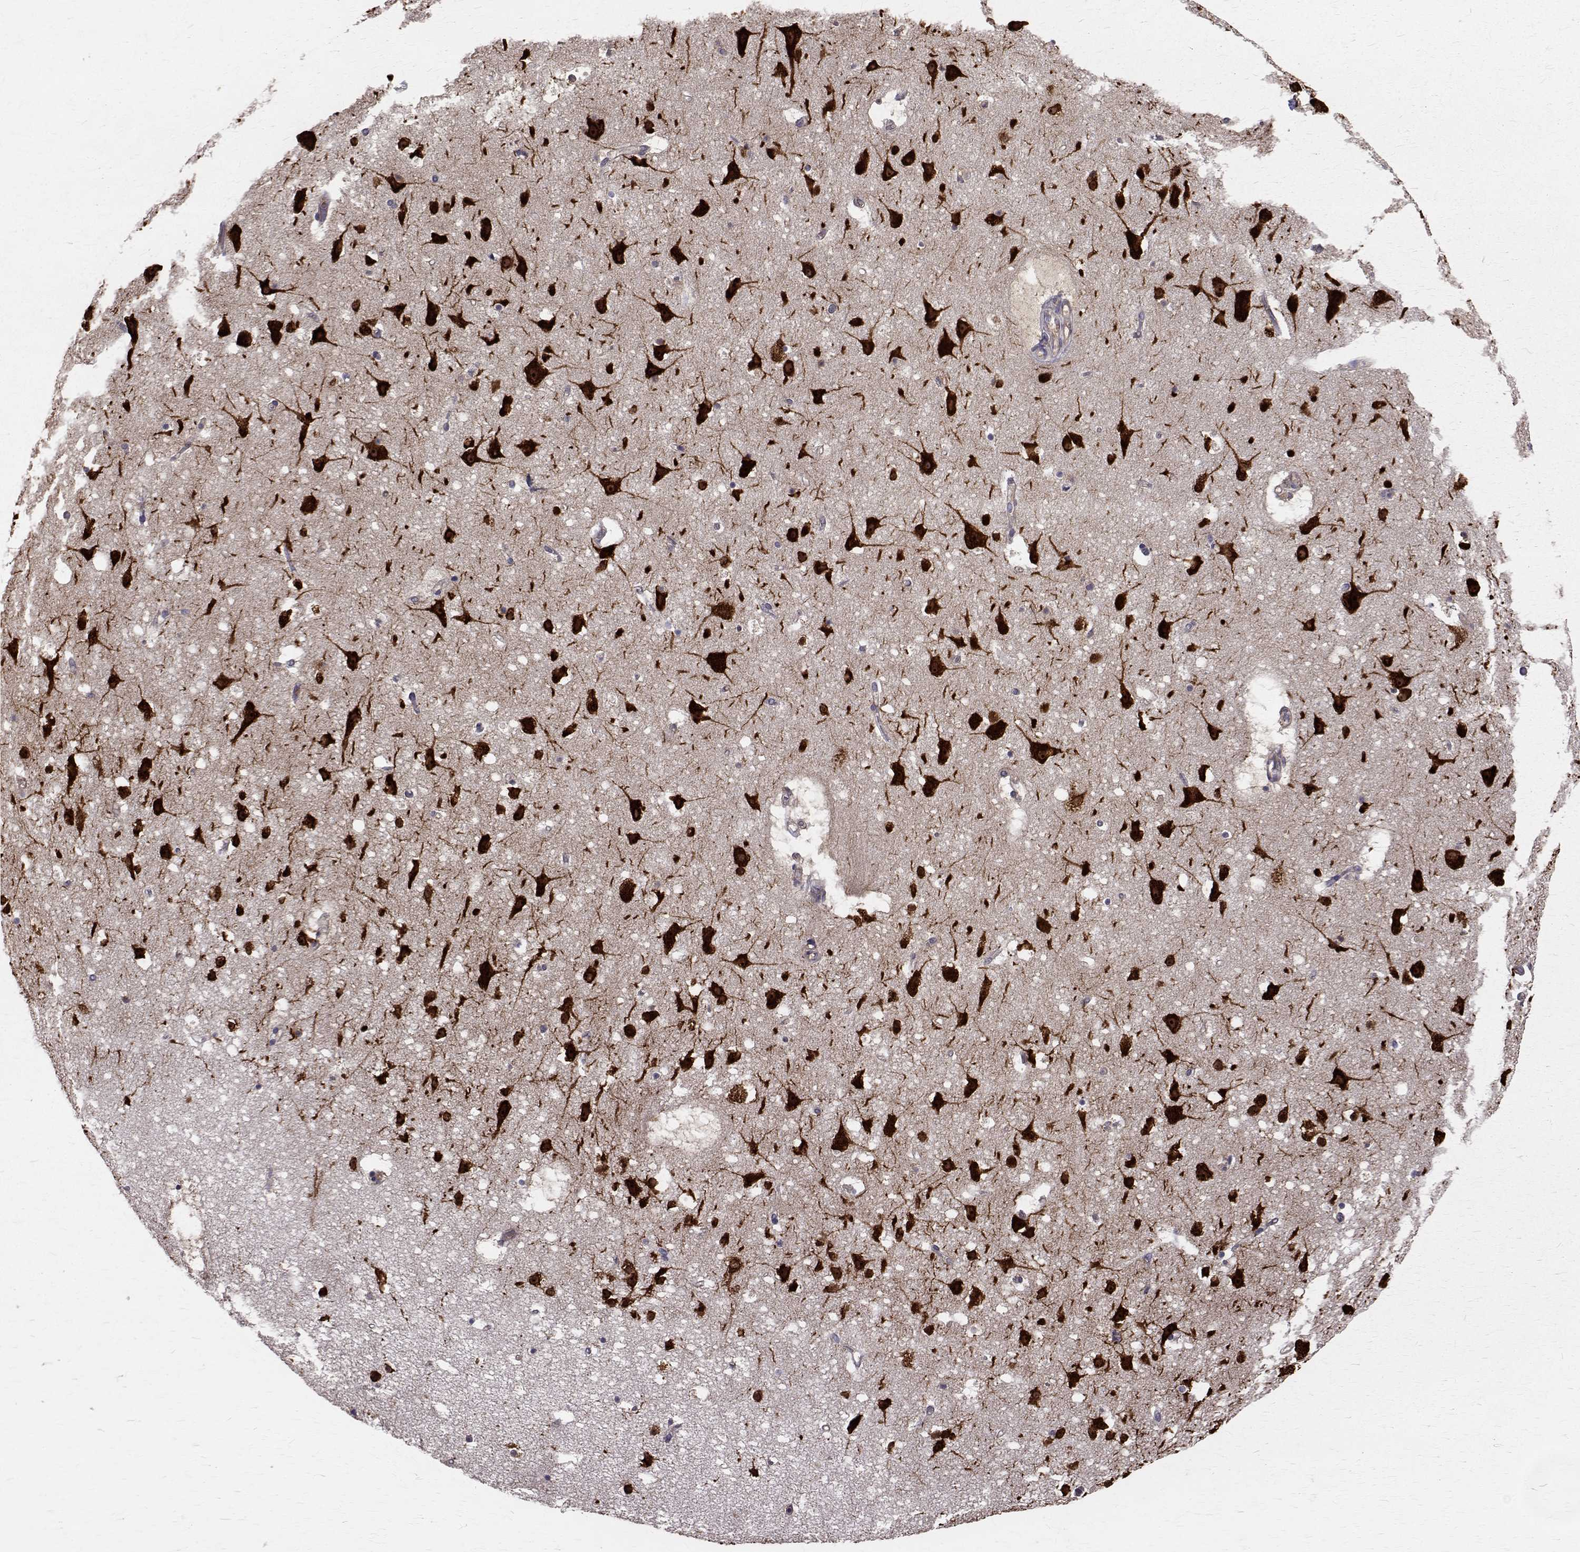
{"staining": {"intensity": "negative", "quantity": "none", "location": "none"}, "tissue": "cerebral cortex", "cell_type": "Endothelial cells", "image_type": "normal", "snomed": [{"axis": "morphology", "description": "Normal tissue, NOS"}, {"axis": "topography", "description": "Cerebral cortex"}], "caption": "Photomicrograph shows no significant protein expression in endothelial cells of benign cerebral cortex.", "gene": "FARSB", "patient": {"sex": "female", "age": 42}}